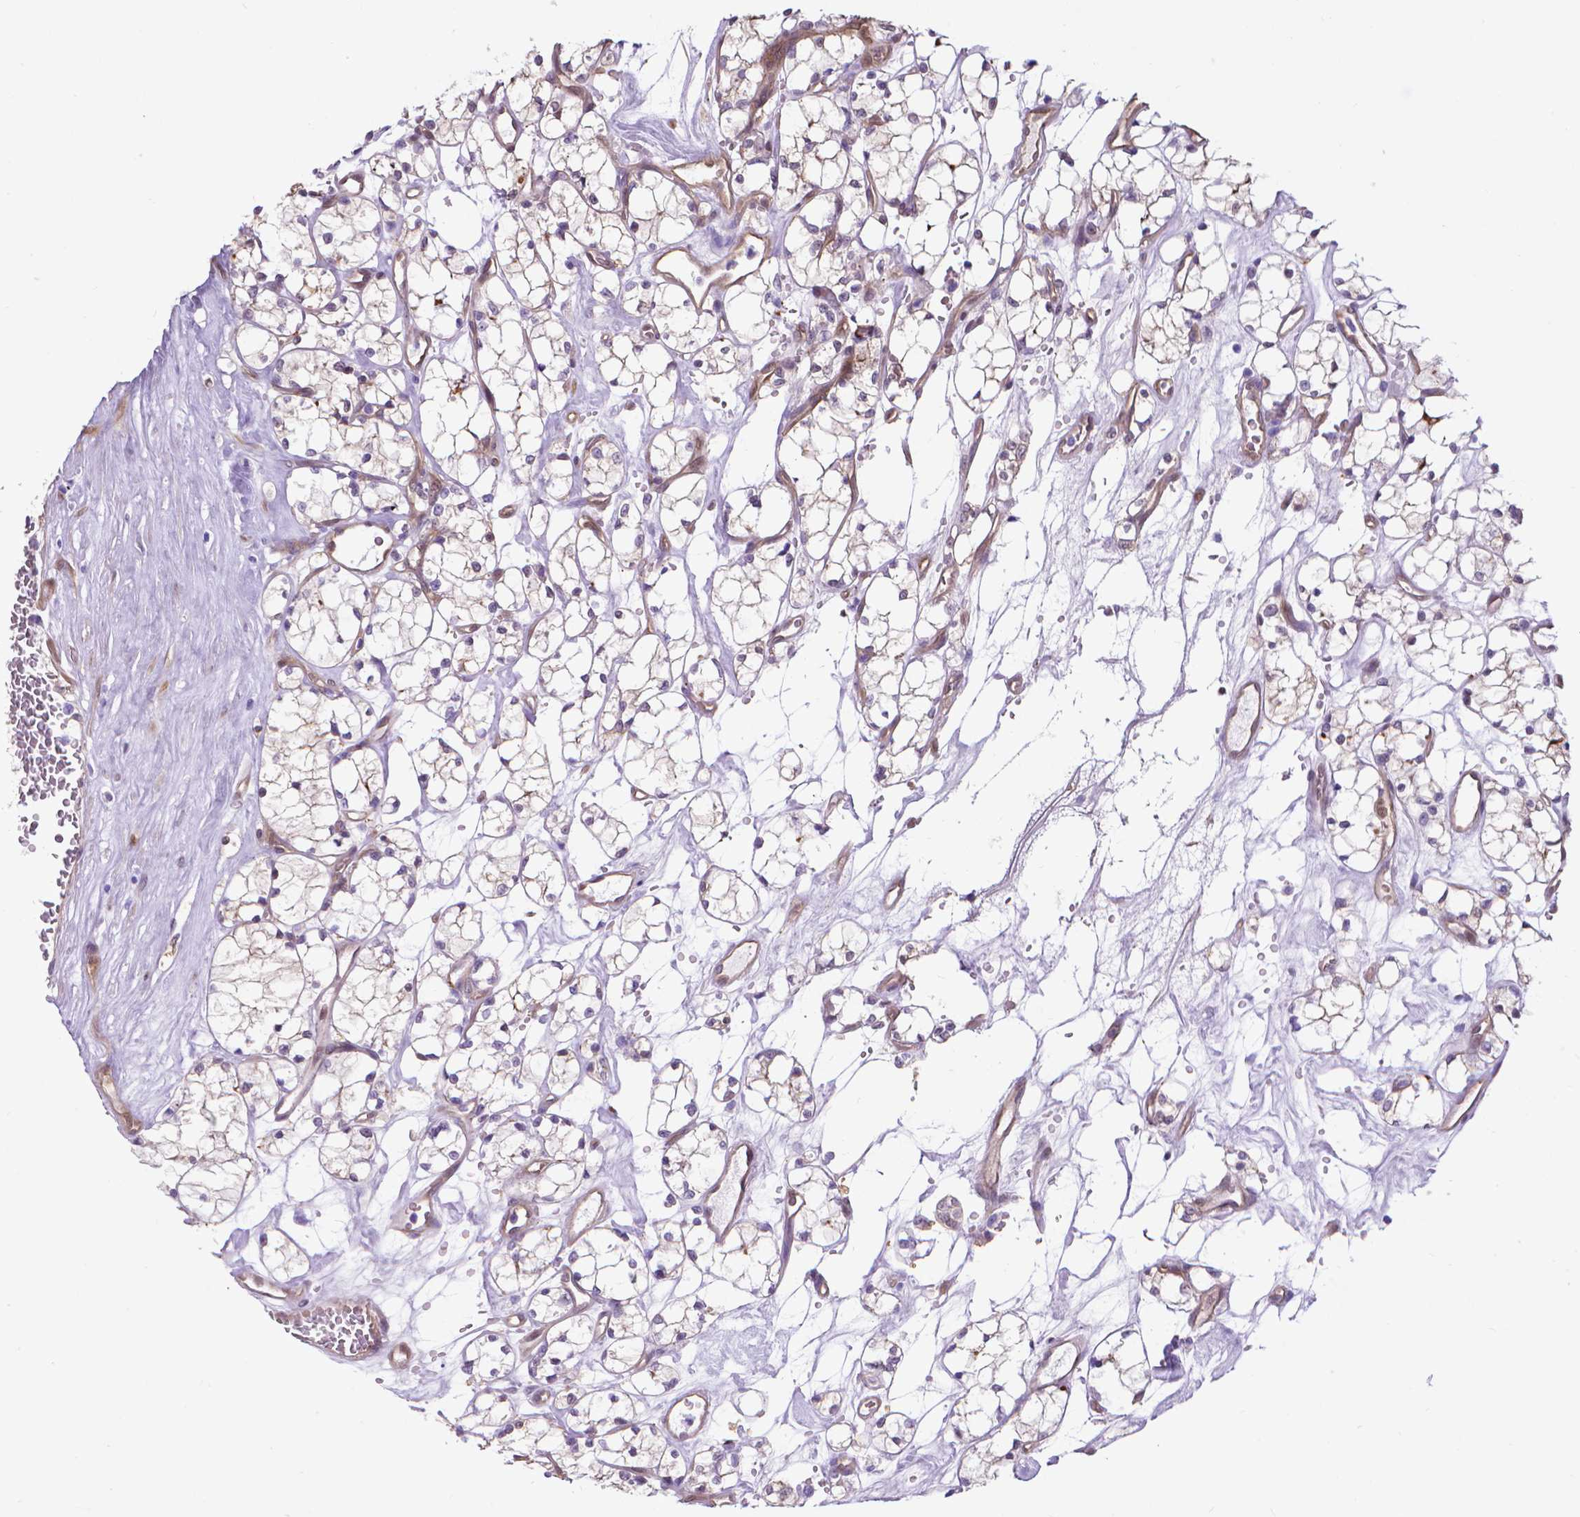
{"staining": {"intensity": "negative", "quantity": "none", "location": "none"}, "tissue": "renal cancer", "cell_type": "Tumor cells", "image_type": "cancer", "snomed": [{"axis": "morphology", "description": "Adenocarcinoma, NOS"}, {"axis": "topography", "description": "Kidney"}], "caption": "Protein analysis of renal cancer (adenocarcinoma) reveals no significant expression in tumor cells. The staining is performed using DAB (3,3'-diaminobenzidine) brown chromogen with nuclei counter-stained in using hematoxylin.", "gene": "CLIC4", "patient": {"sex": "female", "age": 69}}